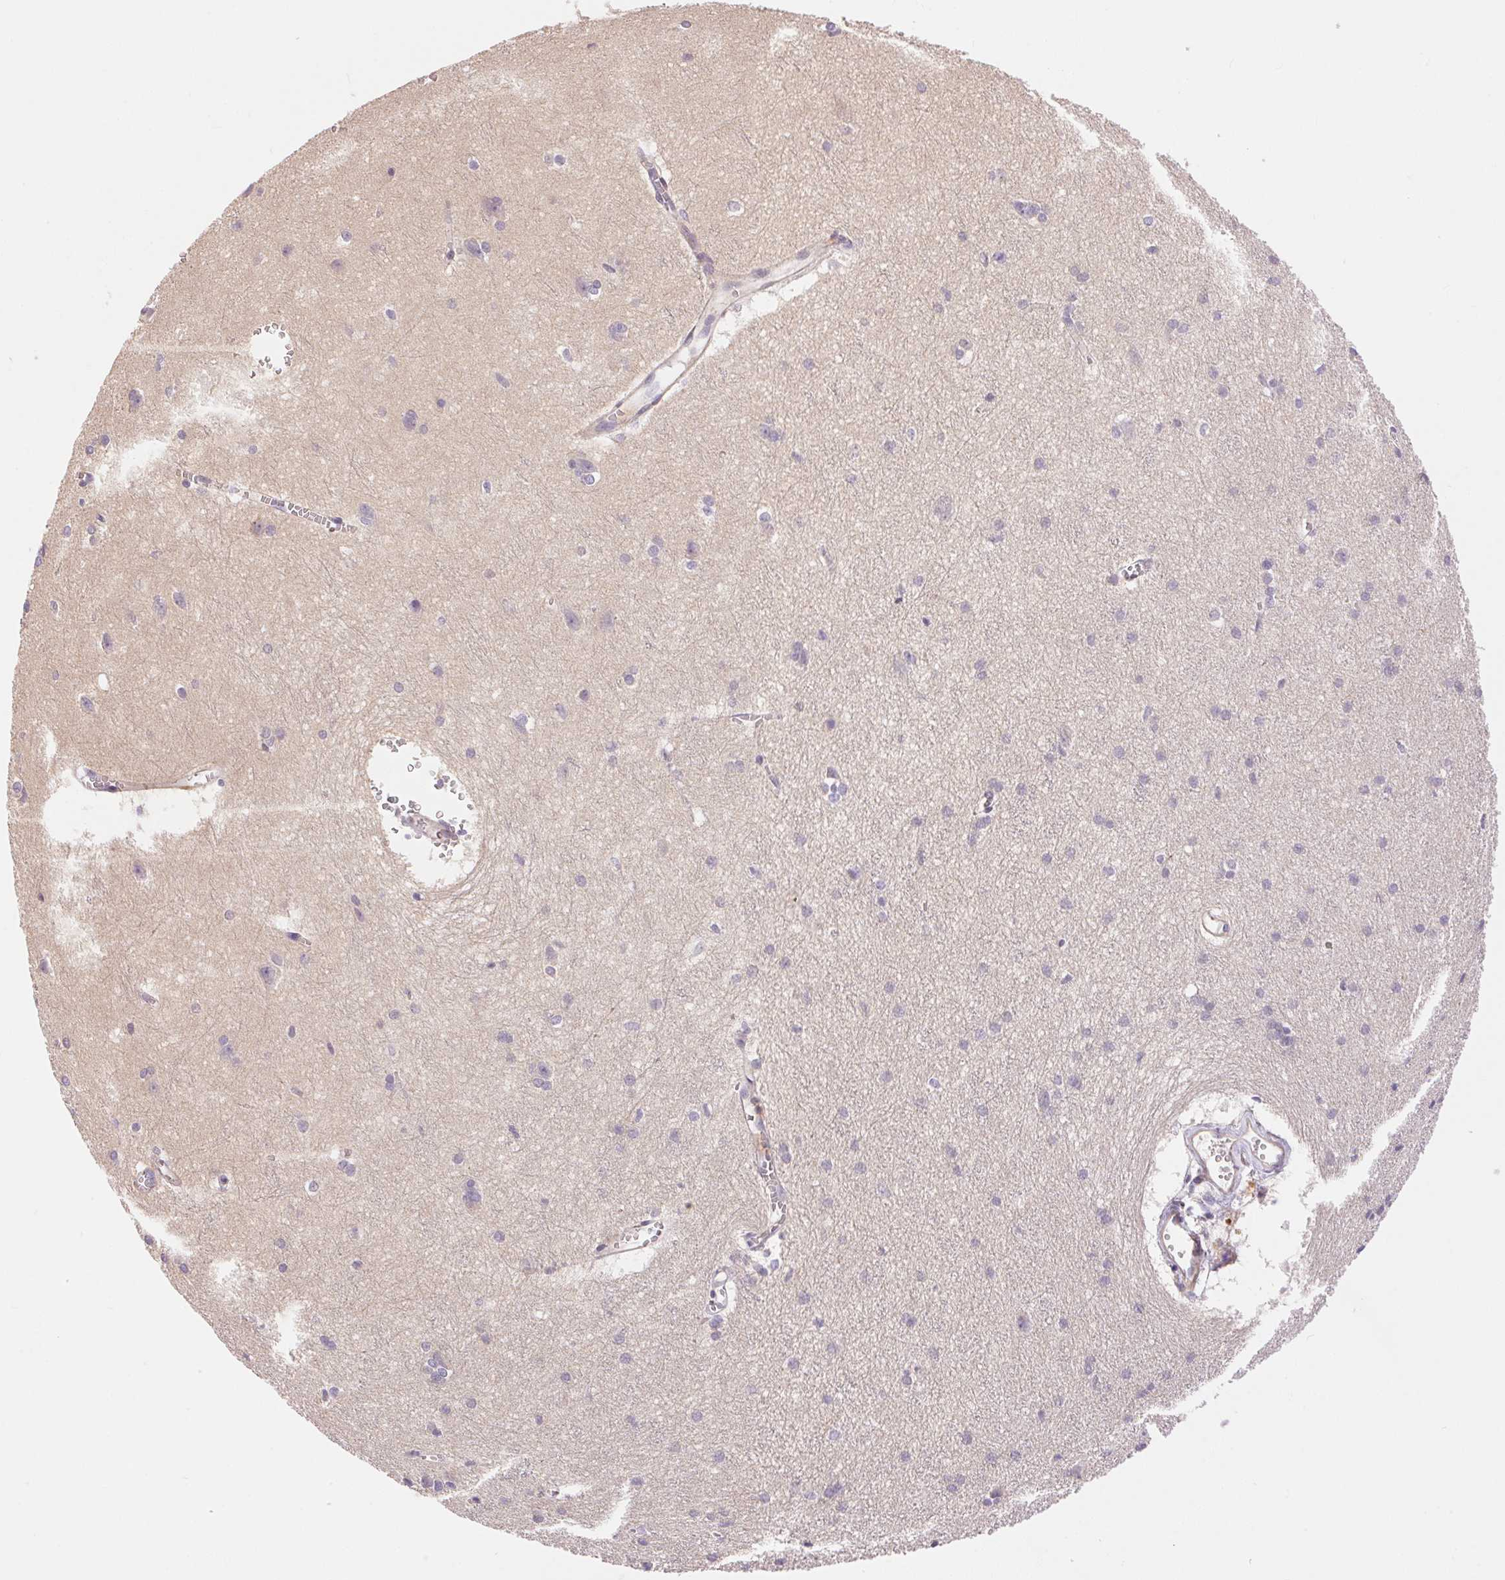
{"staining": {"intensity": "negative", "quantity": "none", "location": "none"}, "tissue": "cerebral cortex", "cell_type": "Endothelial cells", "image_type": "normal", "snomed": [{"axis": "morphology", "description": "Normal tissue, NOS"}, {"axis": "topography", "description": "Cerebral cortex"}], "caption": "Immunohistochemistry (IHC) of unremarkable human cerebral cortex shows no expression in endothelial cells.", "gene": "UNC13B", "patient": {"sex": "male", "age": 37}}